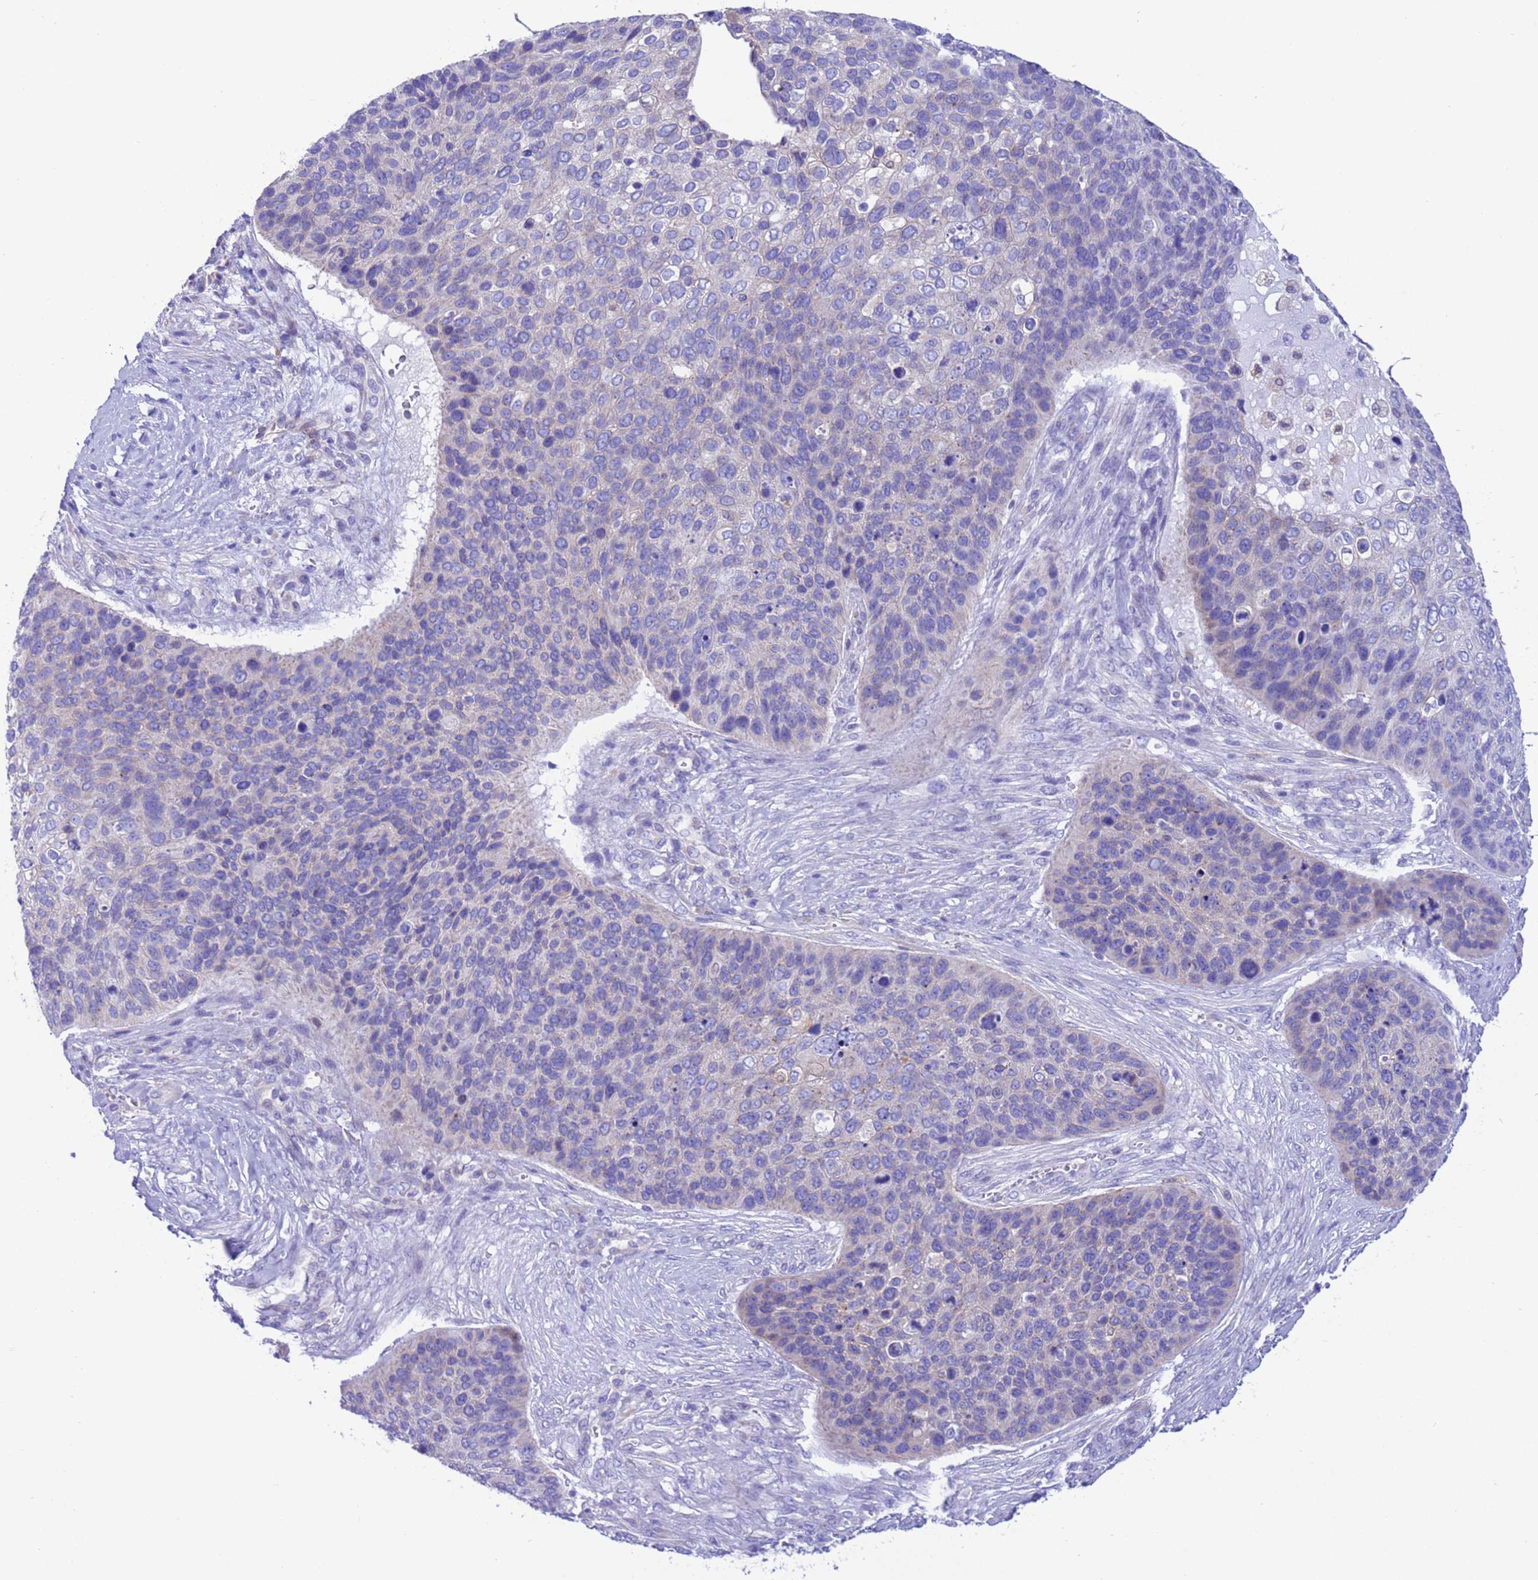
{"staining": {"intensity": "negative", "quantity": "none", "location": "none"}, "tissue": "skin cancer", "cell_type": "Tumor cells", "image_type": "cancer", "snomed": [{"axis": "morphology", "description": "Basal cell carcinoma"}, {"axis": "topography", "description": "Skin"}], "caption": "The histopathology image reveals no significant expression in tumor cells of skin cancer (basal cell carcinoma). The staining is performed using DAB (3,3'-diaminobenzidine) brown chromogen with nuclei counter-stained in using hematoxylin.", "gene": "C6orf47", "patient": {"sex": "female", "age": 74}}